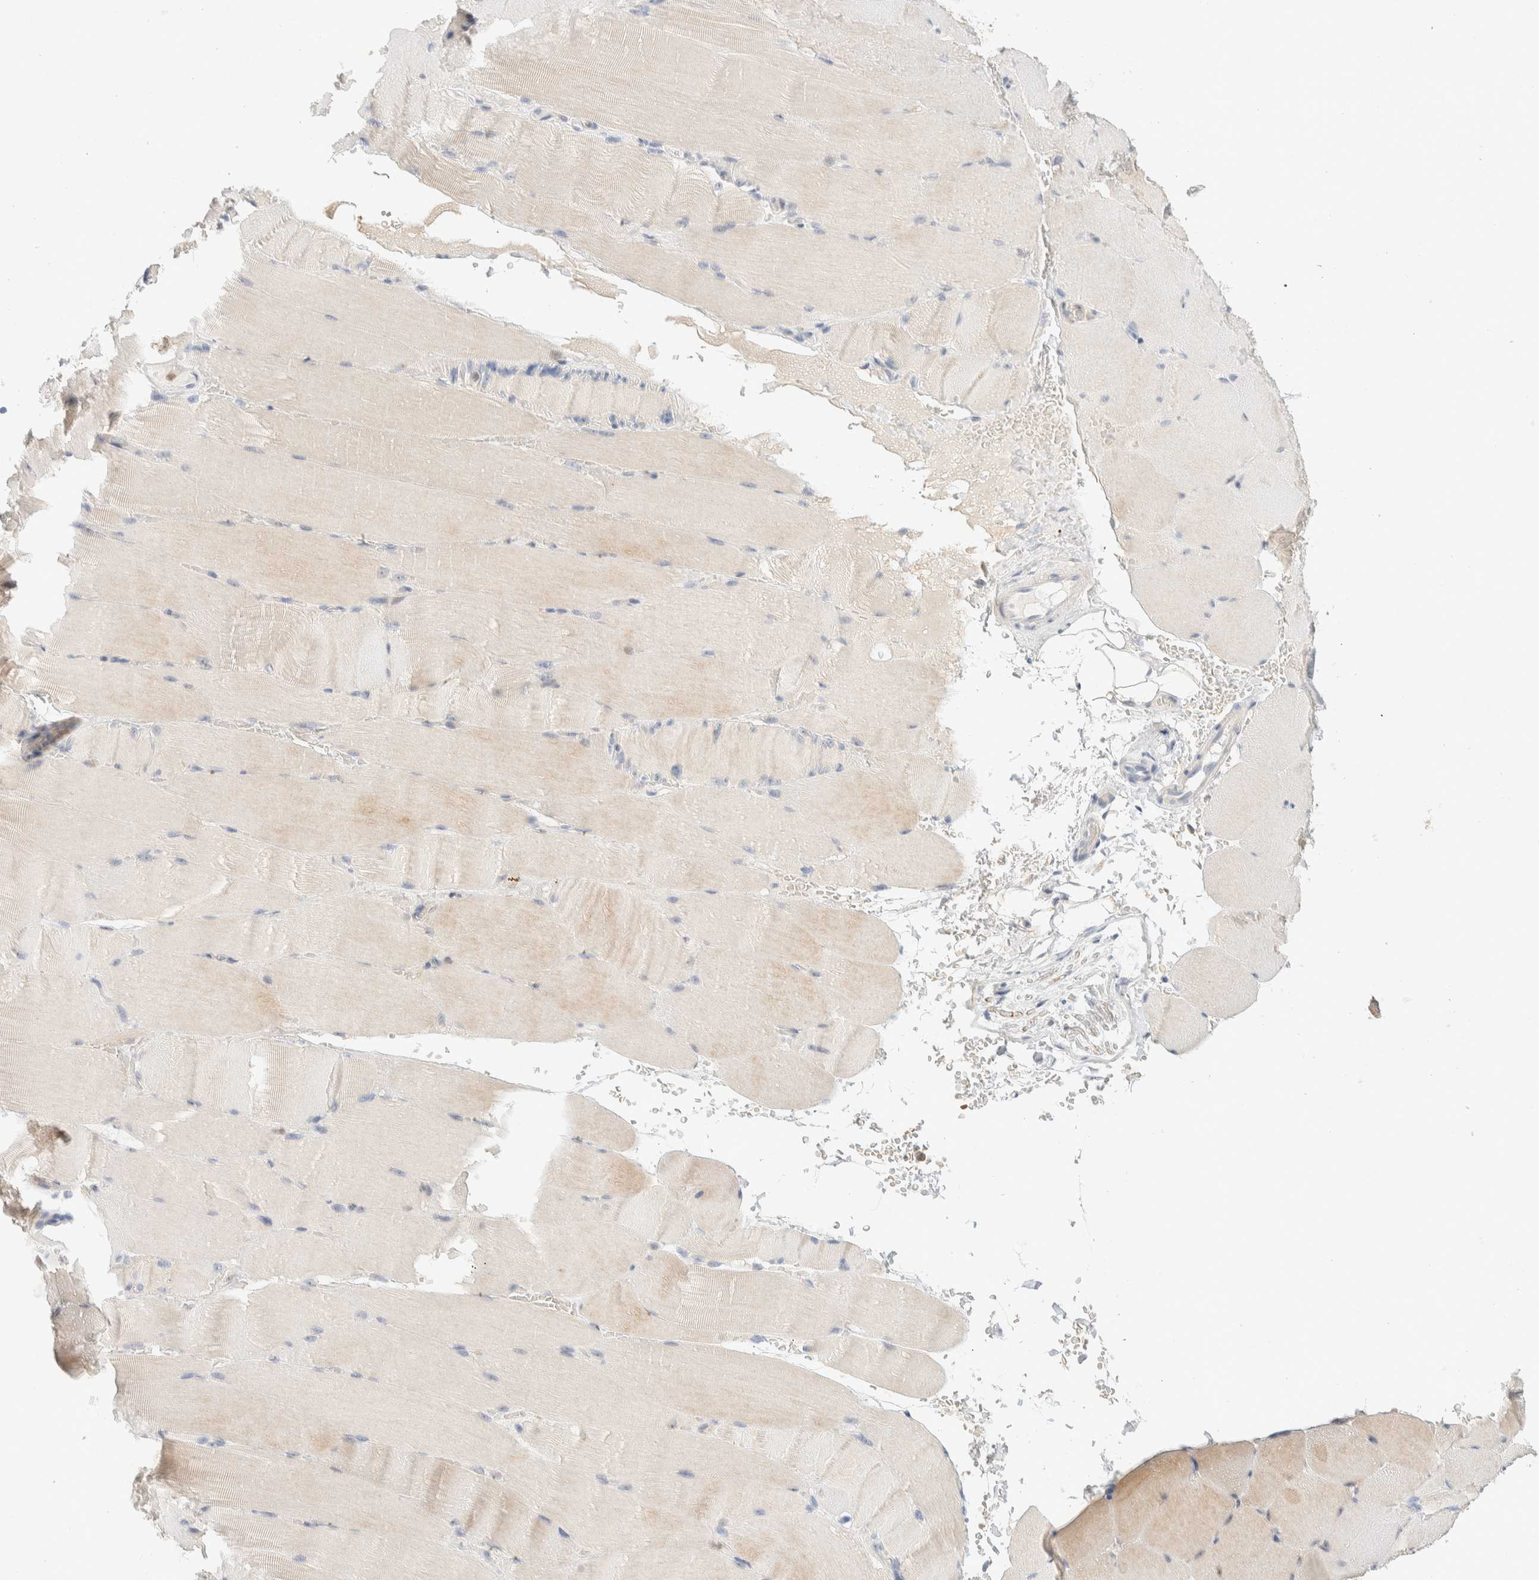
{"staining": {"intensity": "weak", "quantity": "<25%", "location": "cytoplasmic/membranous"}, "tissue": "skeletal muscle", "cell_type": "Myocytes", "image_type": "normal", "snomed": [{"axis": "morphology", "description": "Normal tissue, NOS"}, {"axis": "topography", "description": "Skeletal muscle"}, {"axis": "topography", "description": "Parathyroid gland"}], "caption": "High power microscopy micrograph of an immunohistochemistry (IHC) histopathology image of unremarkable skeletal muscle, revealing no significant staining in myocytes.", "gene": "HDHD3", "patient": {"sex": "female", "age": 37}}